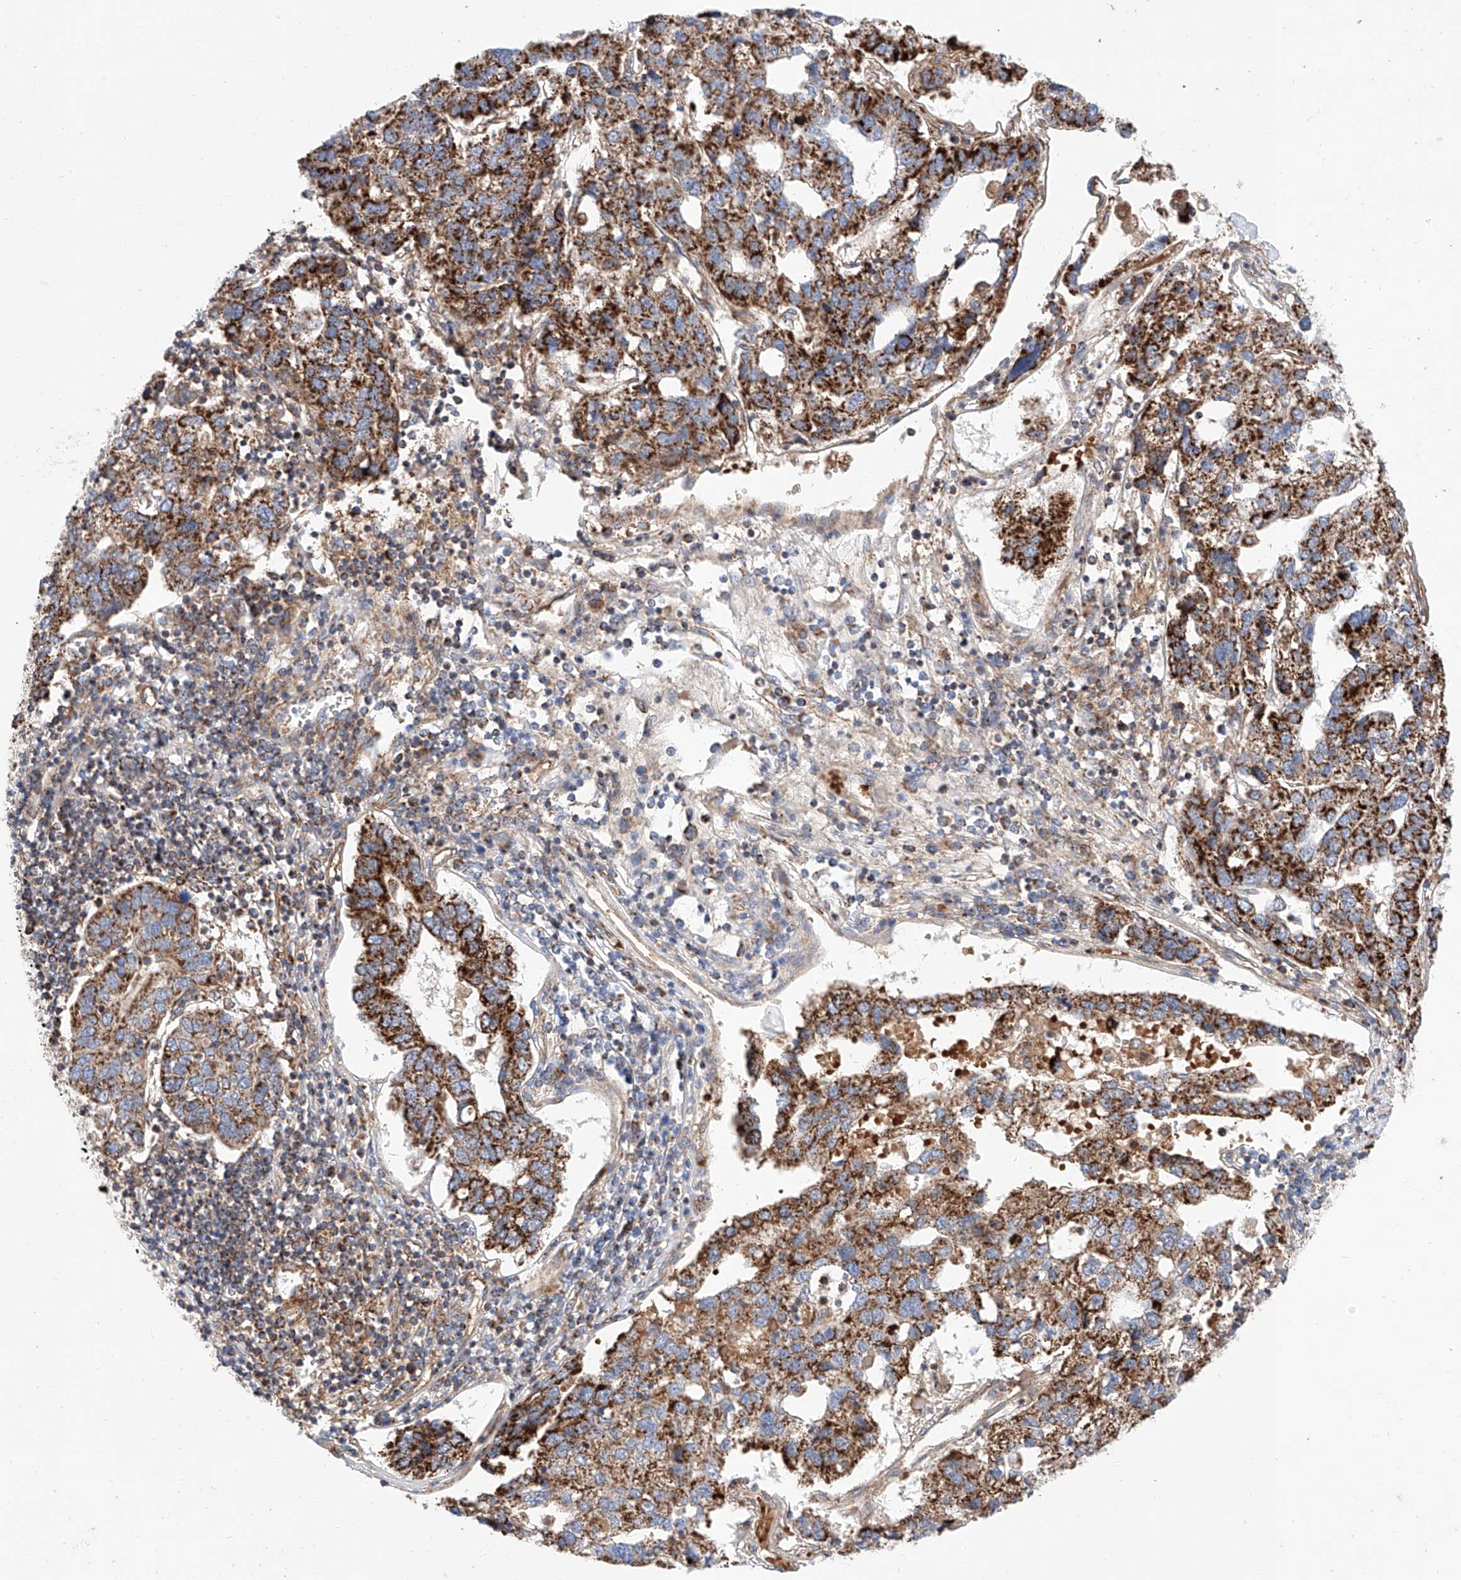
{"staining": {"intensity": "strong", "quantity": ">75%", "location": "cytoplasmic/membranous"}, "tissue": "pancreatic cancer", "cell_type": "Tumor cells", "image_type": "cancer", "snomed": [{"axis": "morphology", "description": "Adenocarcinoma, NOS"}, {"axis": "topography", "description": "Pancreas"}], "caption": "Immunohistochemistry (IHC) (DAB (3,3'-diaminobenzidine)) staining of adenocarcinoma (pancreatic) shows strong cytoplasmic/membranous protein positivity in about >75% of tumor cells.", "gene": "NR1D1", "patient": {"sex": "female", "age": 61}}